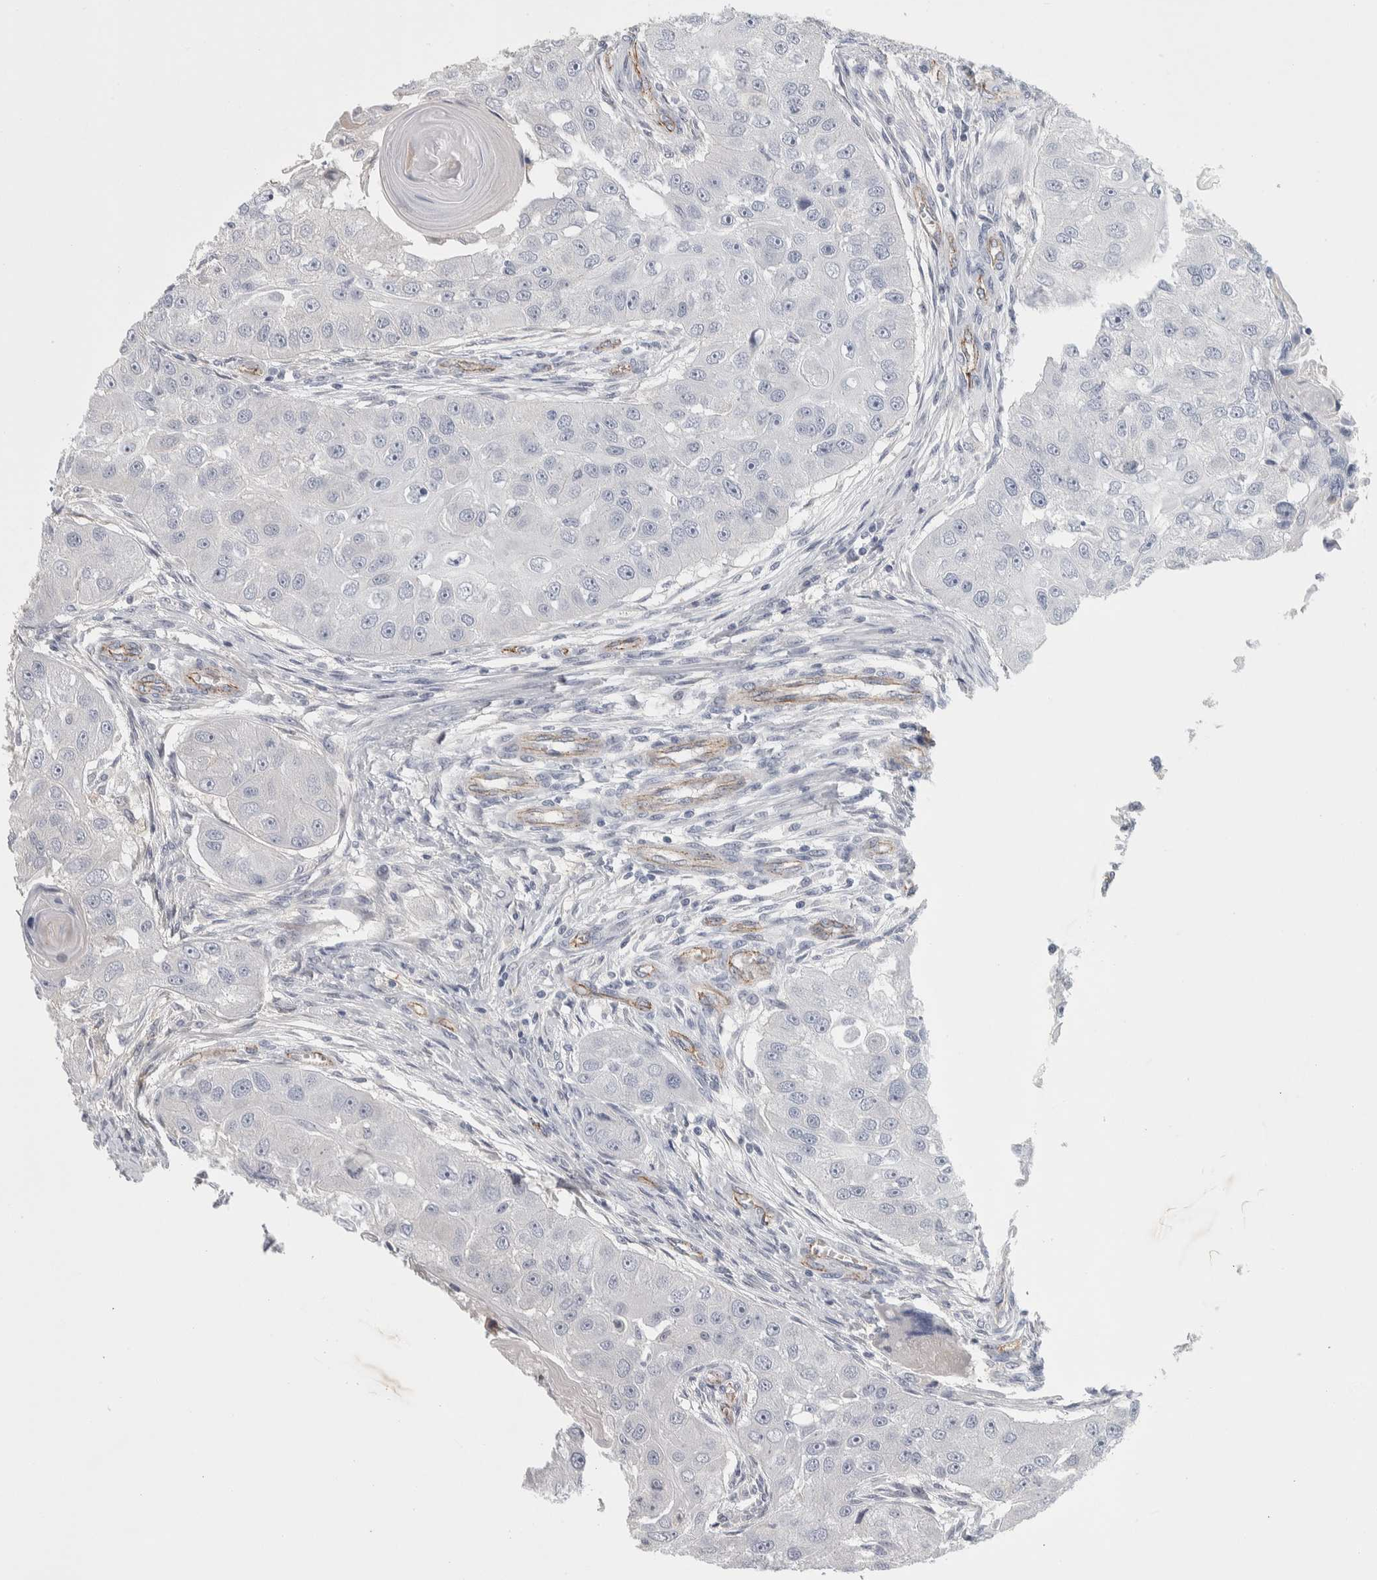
{"staining": {"intensity": "negative", "quantity": "none", "location": "none"}, "tissue": "head and neck cancer", "cell_type": "Tumor cells", "image_type": "cancer", "snomed": [{"axis": "morphology", "description": "Normal tissue, NOS"}, {"axis": "morphology", "description": "Squamous cell carcinoma, NOS"}, {"axis": "topography", "description": "Skeletal muscle"}, {"axis": "topography", "description": "Head-Neck"}], "caption": "Protein analysis of head and neck cancer exhibits no significant positivity in tumor cells. (Stains: DAB (3,3'-diaminobenzidine) immunohistochemistry with hematoxylin counter stain, Microscopy: brightfield microscopy at high magnification).", "gene": "ZNF862", "patient": {"sex": "male", "age": 51}}